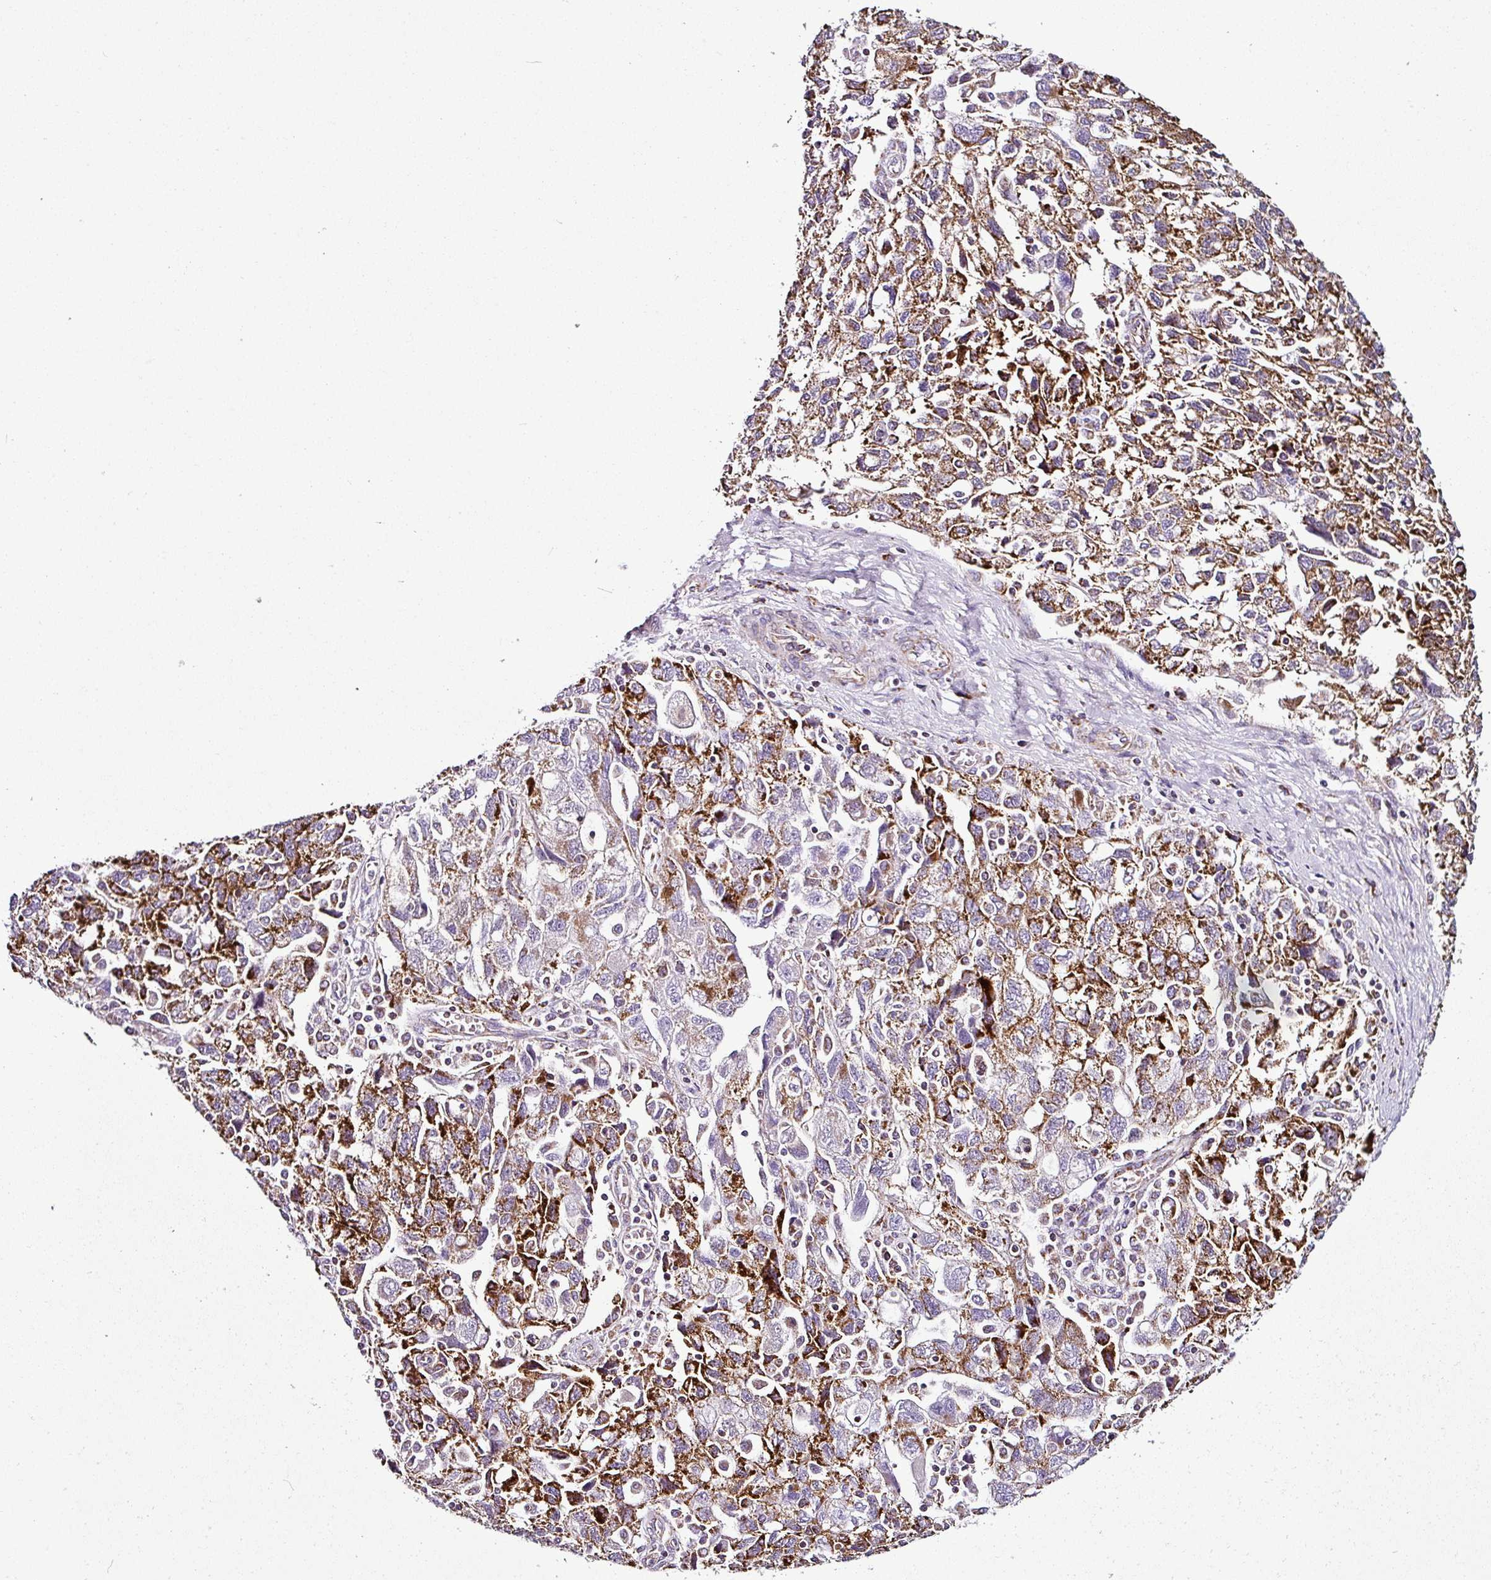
{"staining": {"intensity": "strong", "quantity": "25%-75%", "location": "cytoplasmic/membranous"}, "tissue": "ovarian cancer", "cell_type": "Tumor cells", "image_type": "cancer", "snomed": [{"axis": "morphology", "description": "Carcinoma, NOS"}, {"axis": "morphology", "description": "Cystadenocarcinoma, serous, NOS"}, {"axis": "topography", "description": "Ovary"}], "caption": "Tumor cells demonstrate high levels of strong cytoplasmic/membranous staining in about 25%-75% of cells in human ovarian cancer. (DAB (3,3'-diaminobenzidine) = brown stain, brightfield microscopy at high magnification).", "gene": "DPAGT1", "patient": {"sex": "female", "age": 69}}